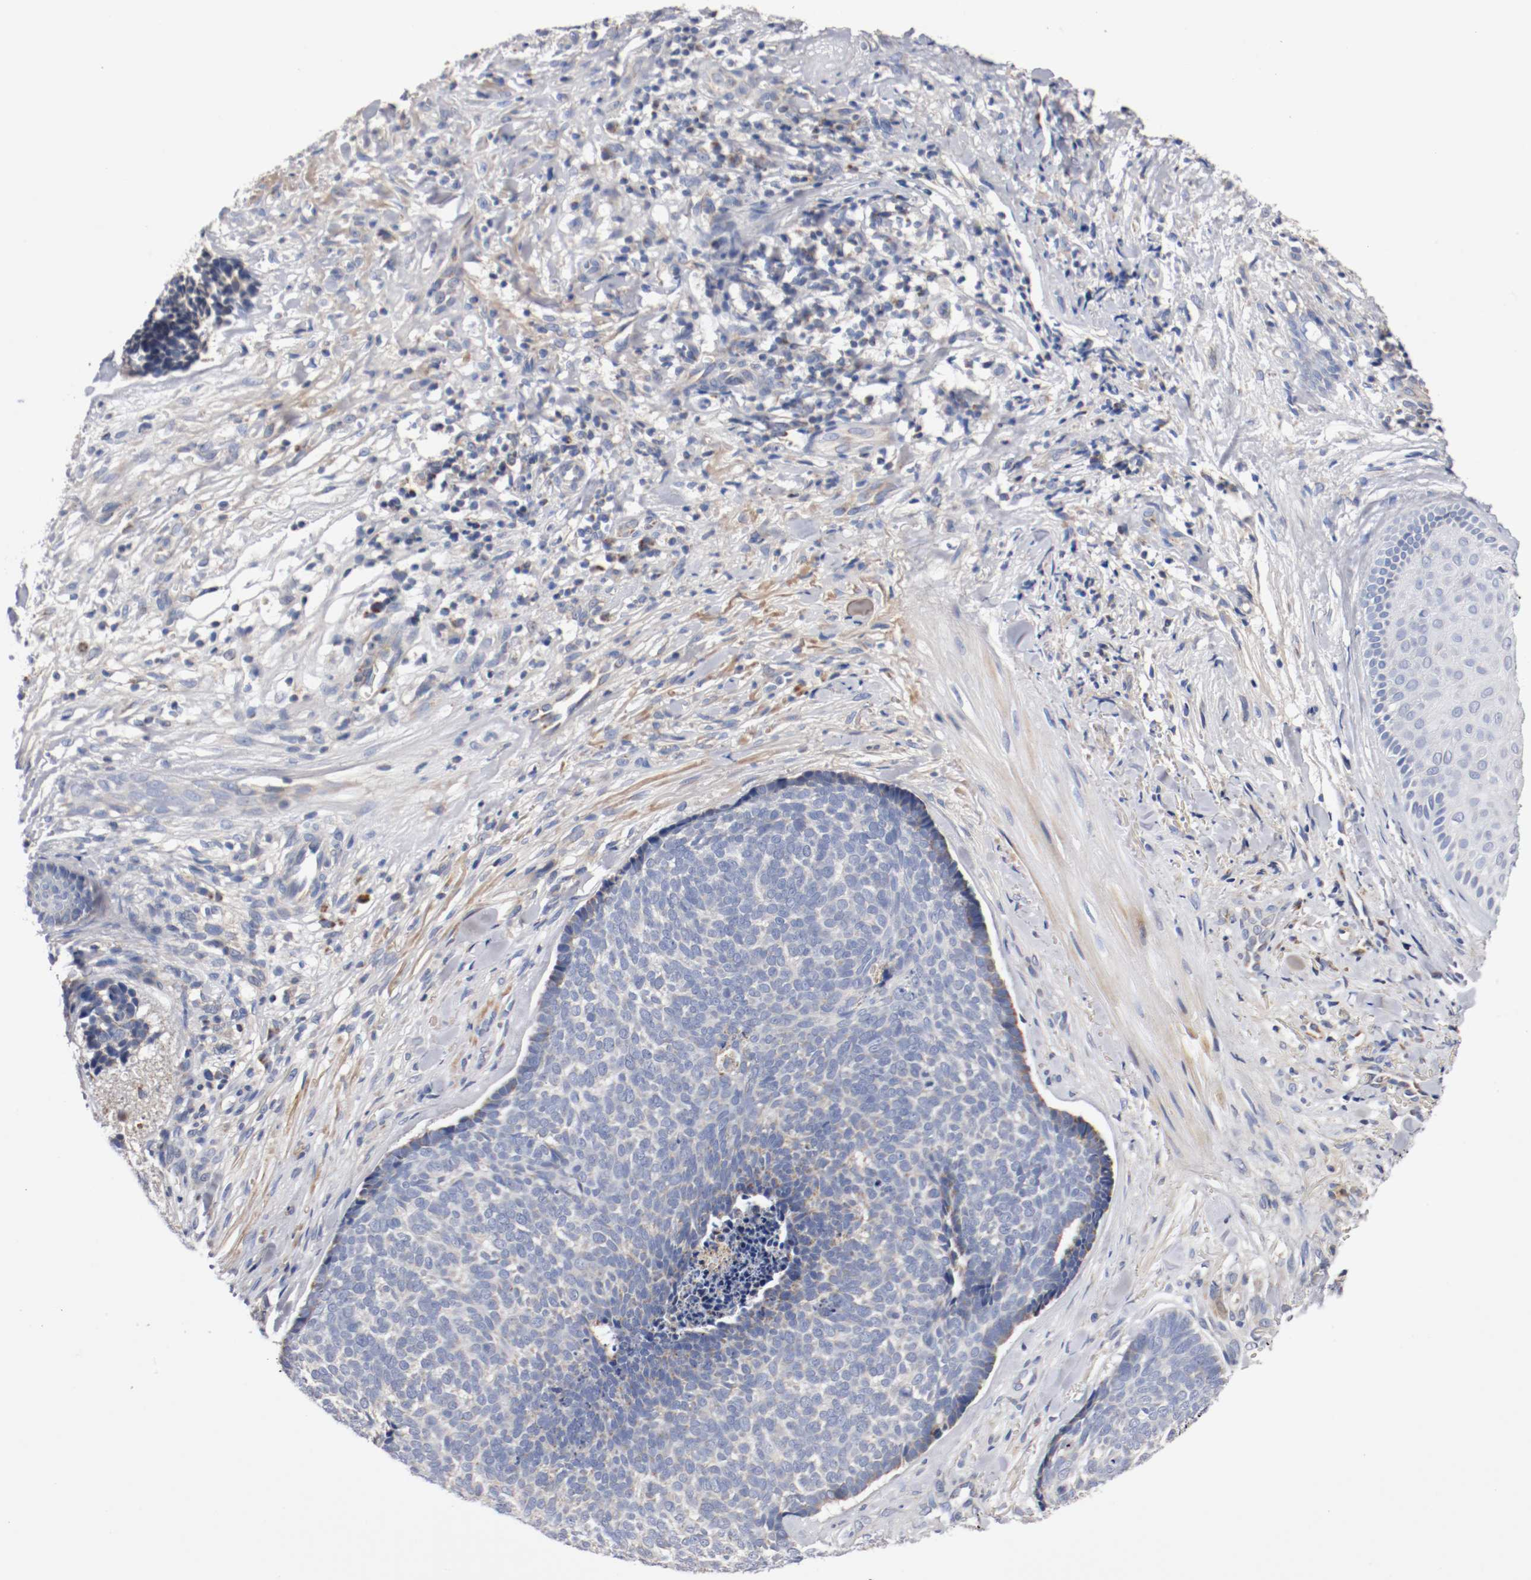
{"staining": {"intensity": "negative", "quantity": "none", "location": "none"}, "tissue": "skin cancer", "cell_type": "Tumor cells", "image_type": "cancer", "snomed": [{"axis": "morphology", "description": "Basal cell carcinoma"}, {"axis": "topography", "description": "Skin"}], "caption": "DAB immunohistochemical staining of human skin cancer (basal cell carcinoma) shows no significant staining in tumor cells.", "gene": "PCSK6", "patient": {"sex": "male", "age": 84}}